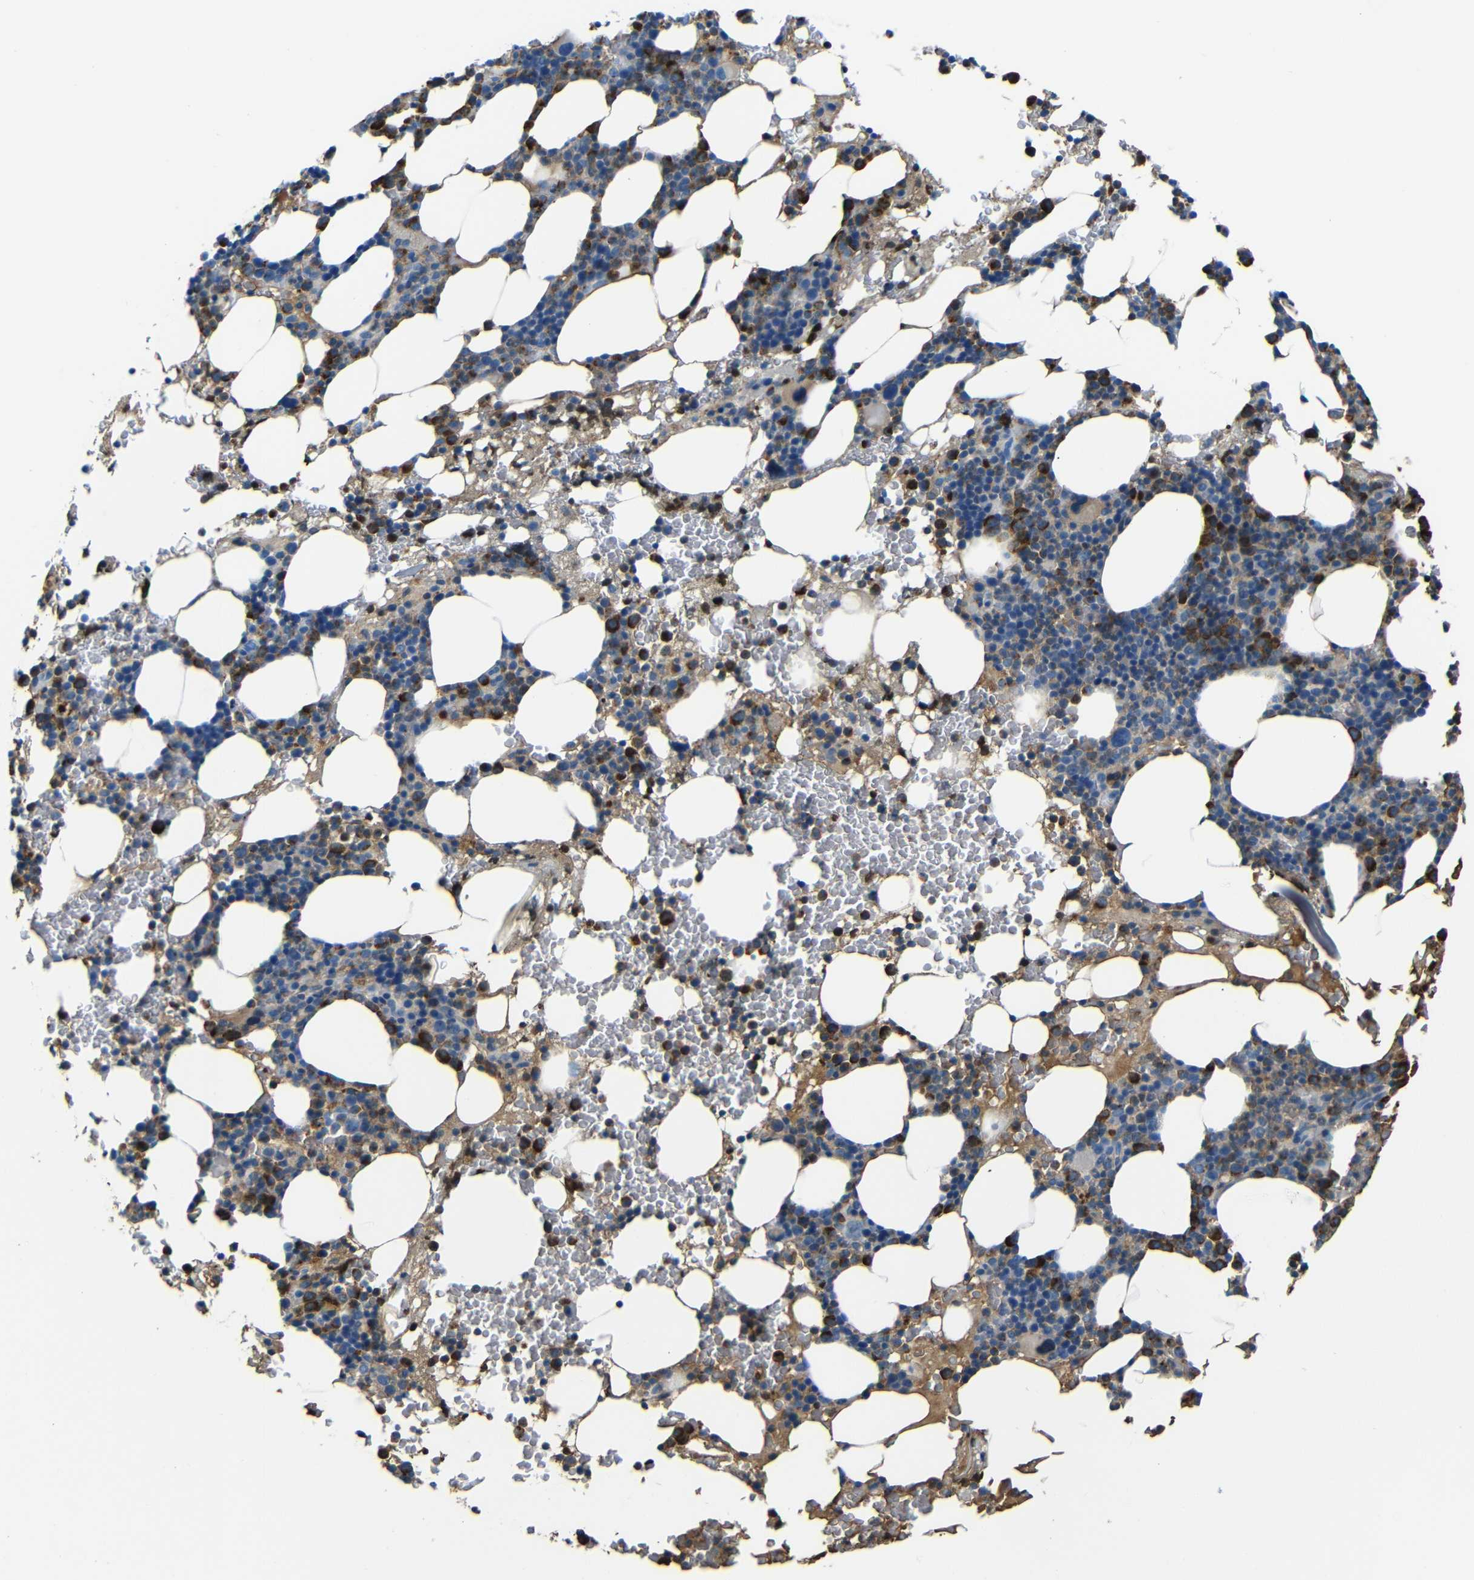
{"staining": {"intensity": "strong", "quantity": "25%-75%", "location": "cytoplasmic/membranous"}, "tissue": "bone marrow", "cell_type": "Hematopoietic cells", "image_type": "normal", "snomed": [{"axis": "morphology", "description": "Normal tissue, NOS"}, {"axis": "morphology", "description": "Inflammation, NOS"}, {"axis": "topography", "description": "Bone marrow"}], "caption": "Immunohistochemical staining of benign bone marrow exhibits 25%-75% levels of strong cytoplasmic/membranous protein positivity in approximately 25%-75% of hematopoietic cells. (Brightfield microscopy of DAB IHC at high magnification).", "gene": "SERPINA1", "patient": {"sex": "female", "age": 84}}